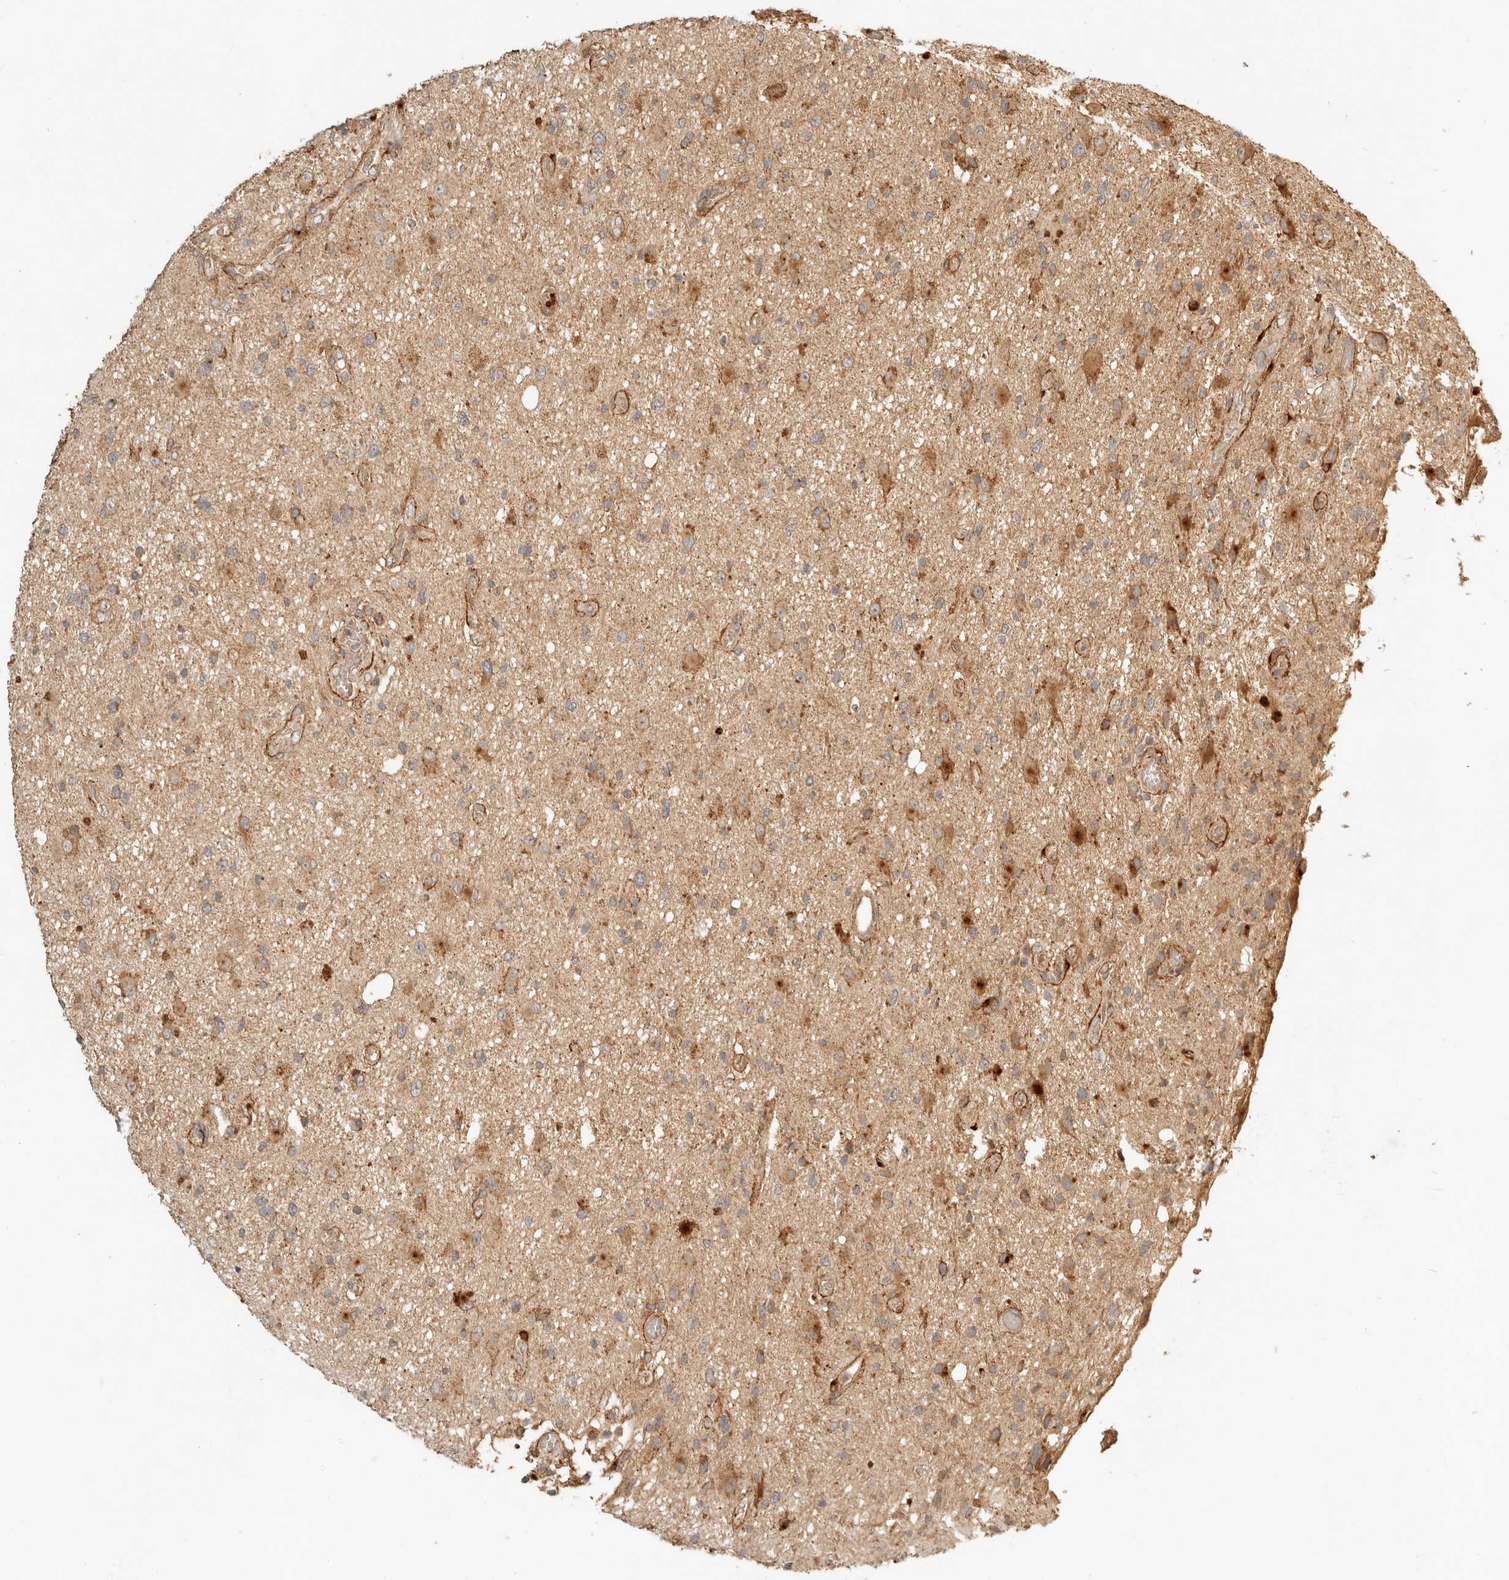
{"staining": {"intensity": "moderate", "quantity": "25%-75%", "location": "cytoplasmic/membranous"}, "tissue": "glioma", "cell_type": "Tumor cells", "image_type": "cancer", "snomed": [{"axis": "morphology", "description": "Glioma, malignant, High grade"}, {"axis": "topography", "description": "Brain"}], "caption": "Immunohistochemistry (IHC) micrograph of human glioma stained for a protein (brown), which demonstrates medium levels of moderate cytoplasmic/membranous staining in approximately 25%-75% of tumor cells.", "gene": "CLEC4C", "patient": {"sex": "male", "age": 33}}